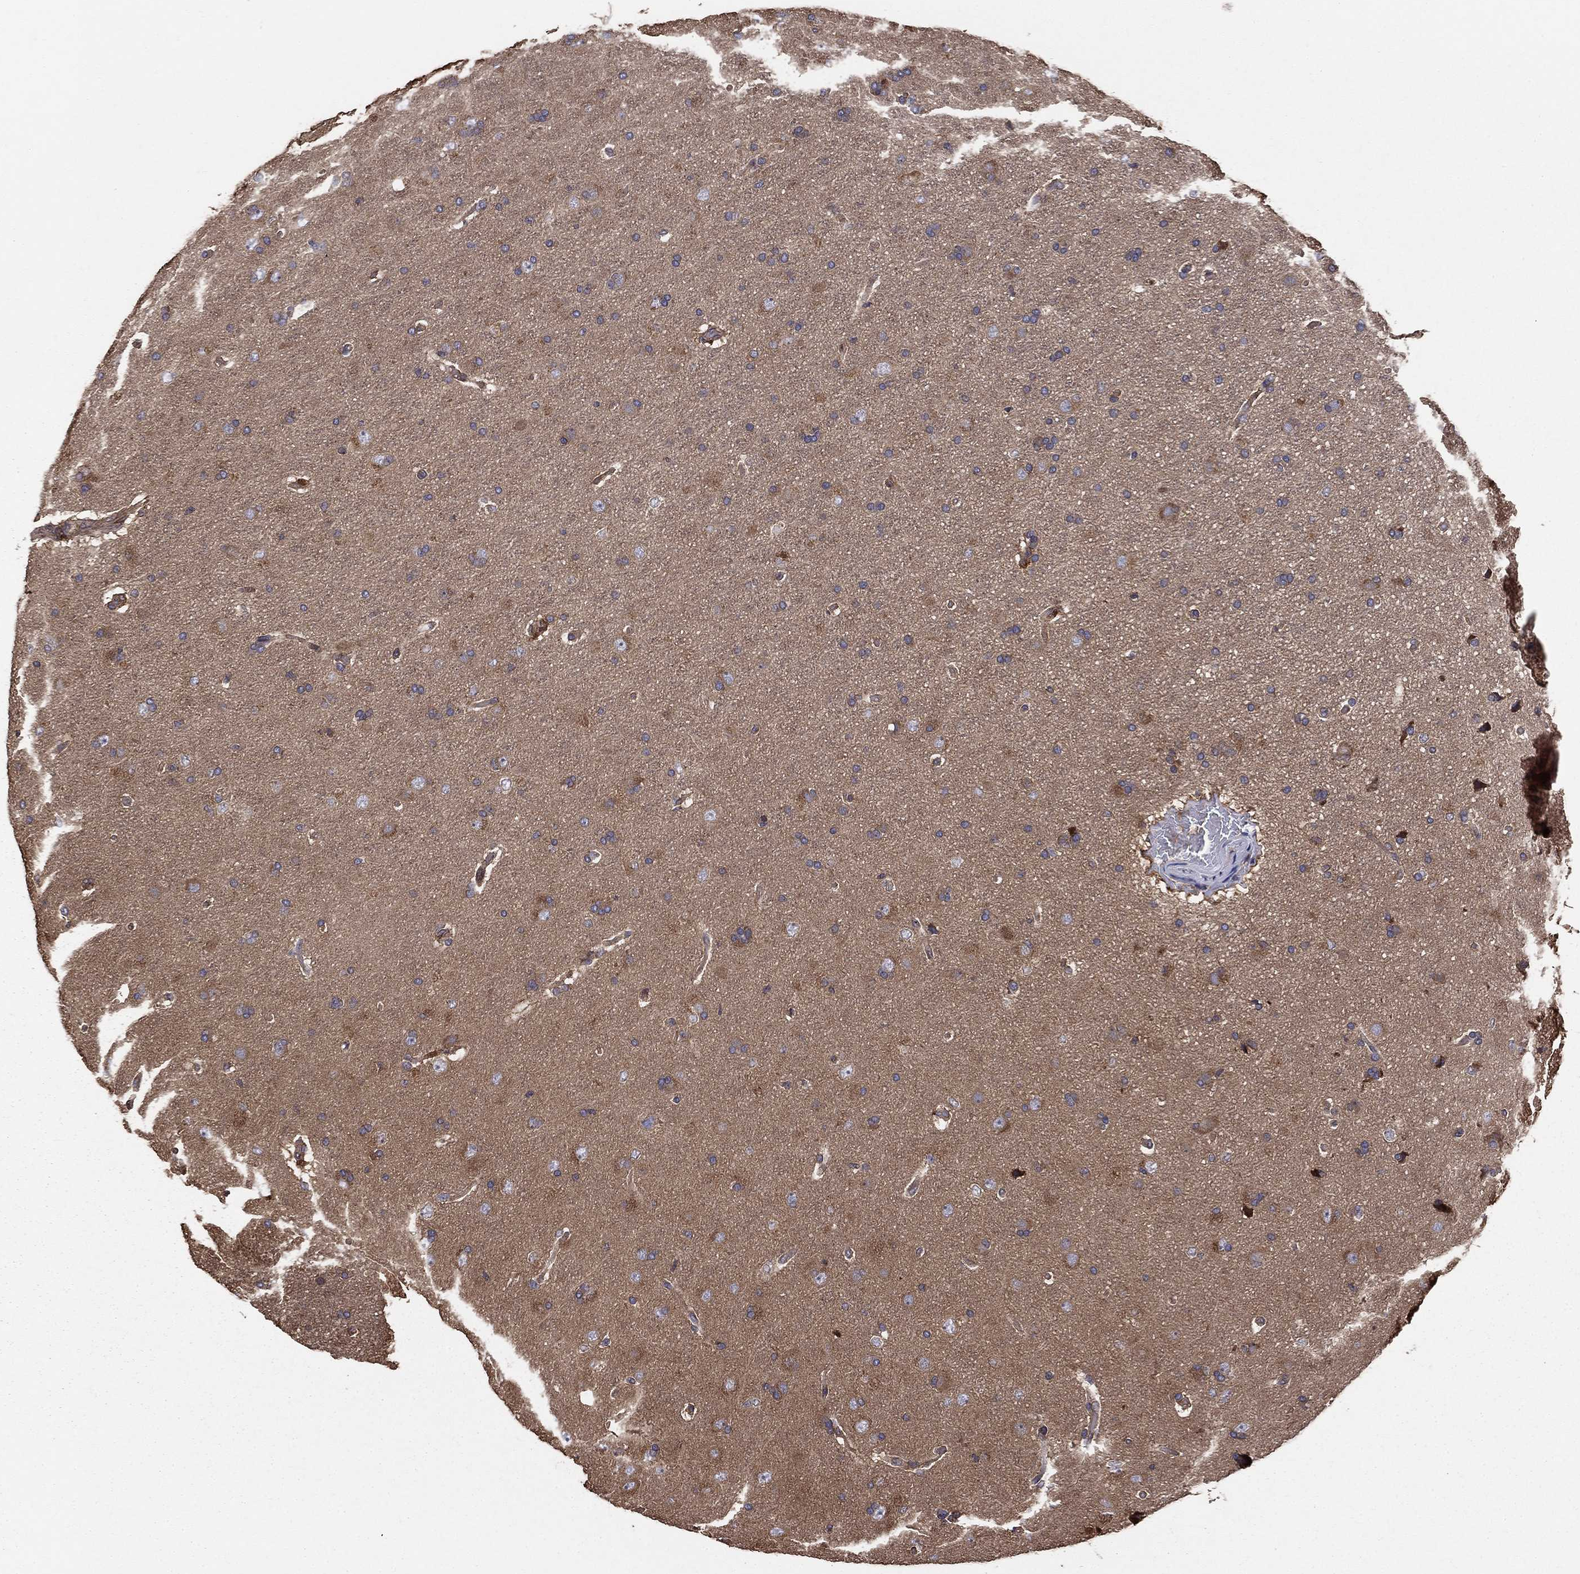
{"staining": {"intensity": "moderate", "quantity": "25%-75%", "location": "cytoplasmic/membranous"}, "tissue": "glioma", "cell_type": "Tumor cells", "image_type": "cancer", "snomed": [{"axis": "morphology", "description": "Glioma, malignant, NOS"}, {"axis": "topography", "description": "Cerebral cortex"}], "caption": "This is an image of immunohistochemistry staining of glioma, which shows moderate positivity in the cytoplasmic/membranous of tumor cells.", "gene": "BABAM2", "patient": {"sex": "male", "age": 58}}